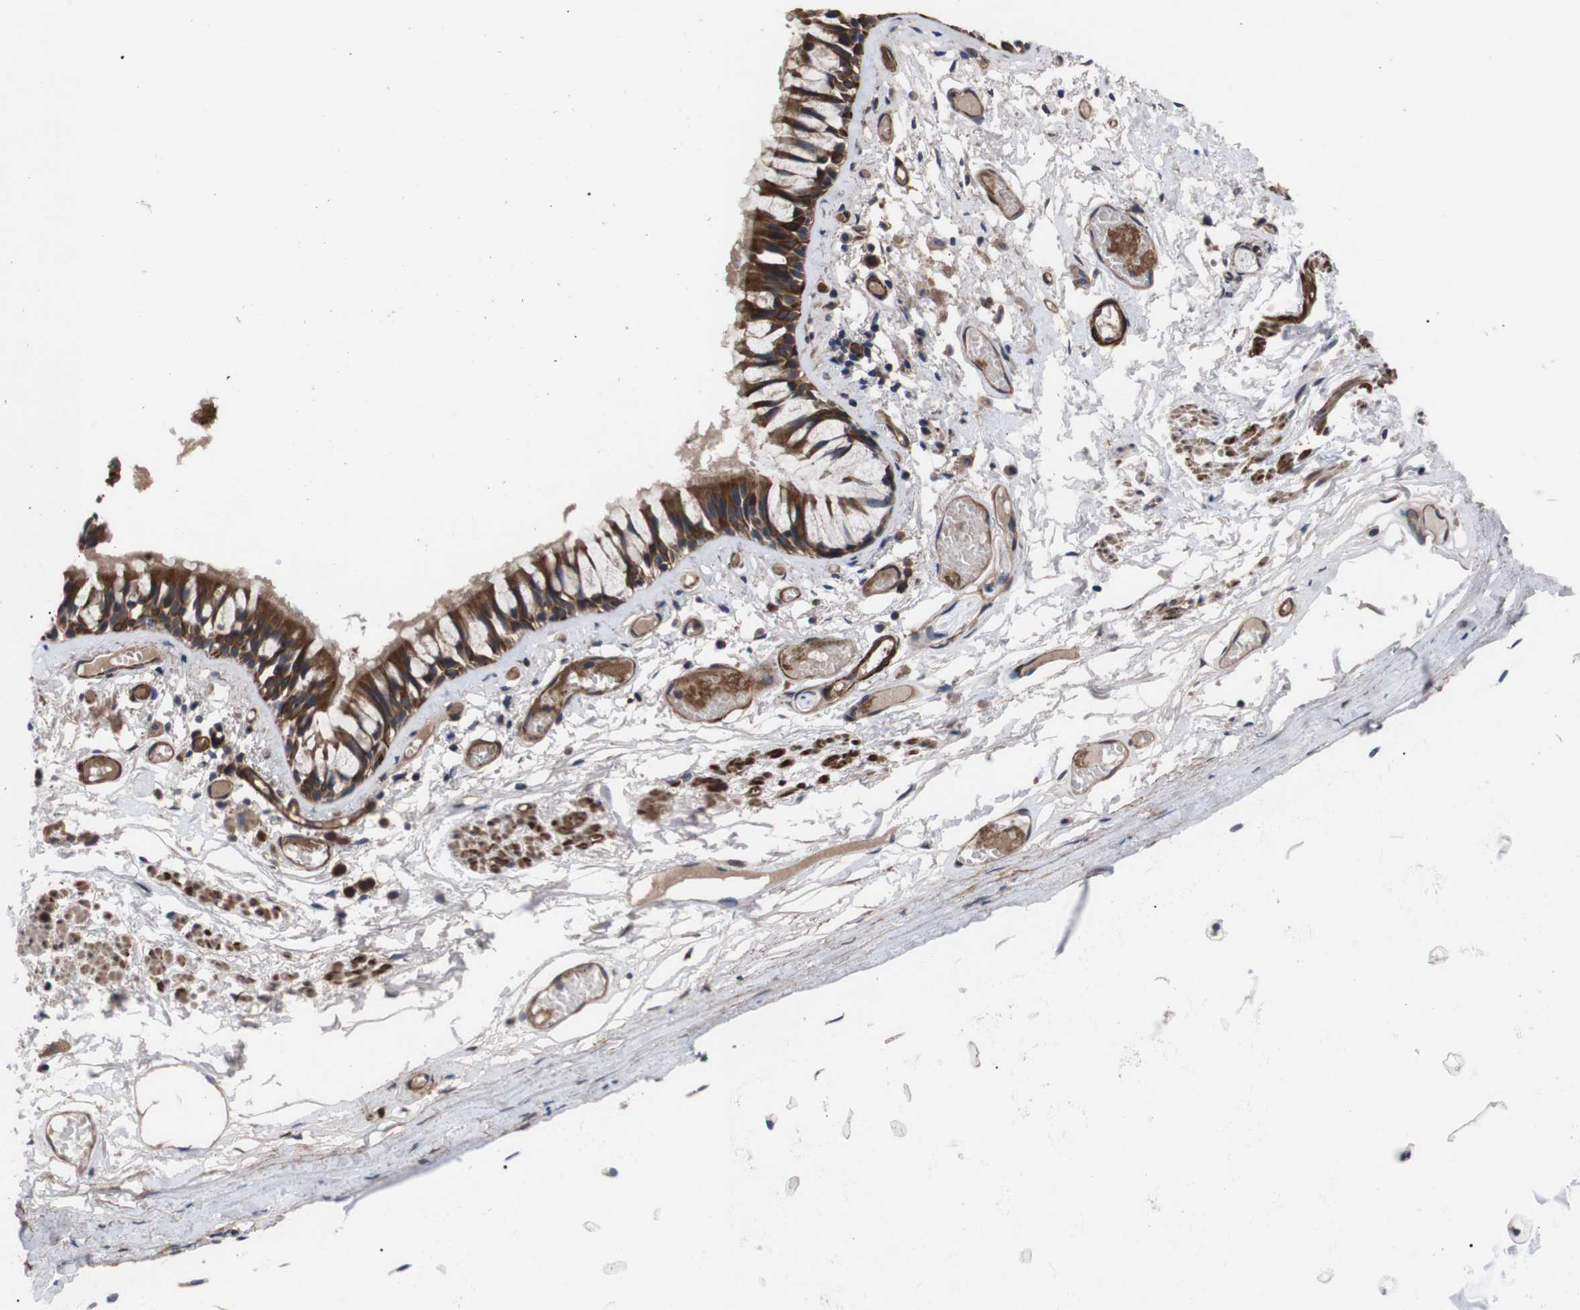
{"staining": {"intensity": "strong", "quantity": ">75%", "location": "cytoplasmic/membranous"}, "tissue": "bronchus", "cell_type": "Respiratory epithelial cells", "image_type": "normal", "snomed": [{"axis": "morphology", "description": "Normal tissue, NOS"}, {"axis": "morphology", "description": "Inflammation, NOS"}, {"axis": "topography", "description": "Cartilage tissue"}, {"axis": "topography", "description": "Lung"}], "caption": "Unremarkable bronchus shows strong cytoplasmic/membranous staining in approximately >75% of respiratory epithelial cells, visualized by immunohistochemistry.", "gene": "PAWR", "patient": {"sex": "male", "age": 71}}